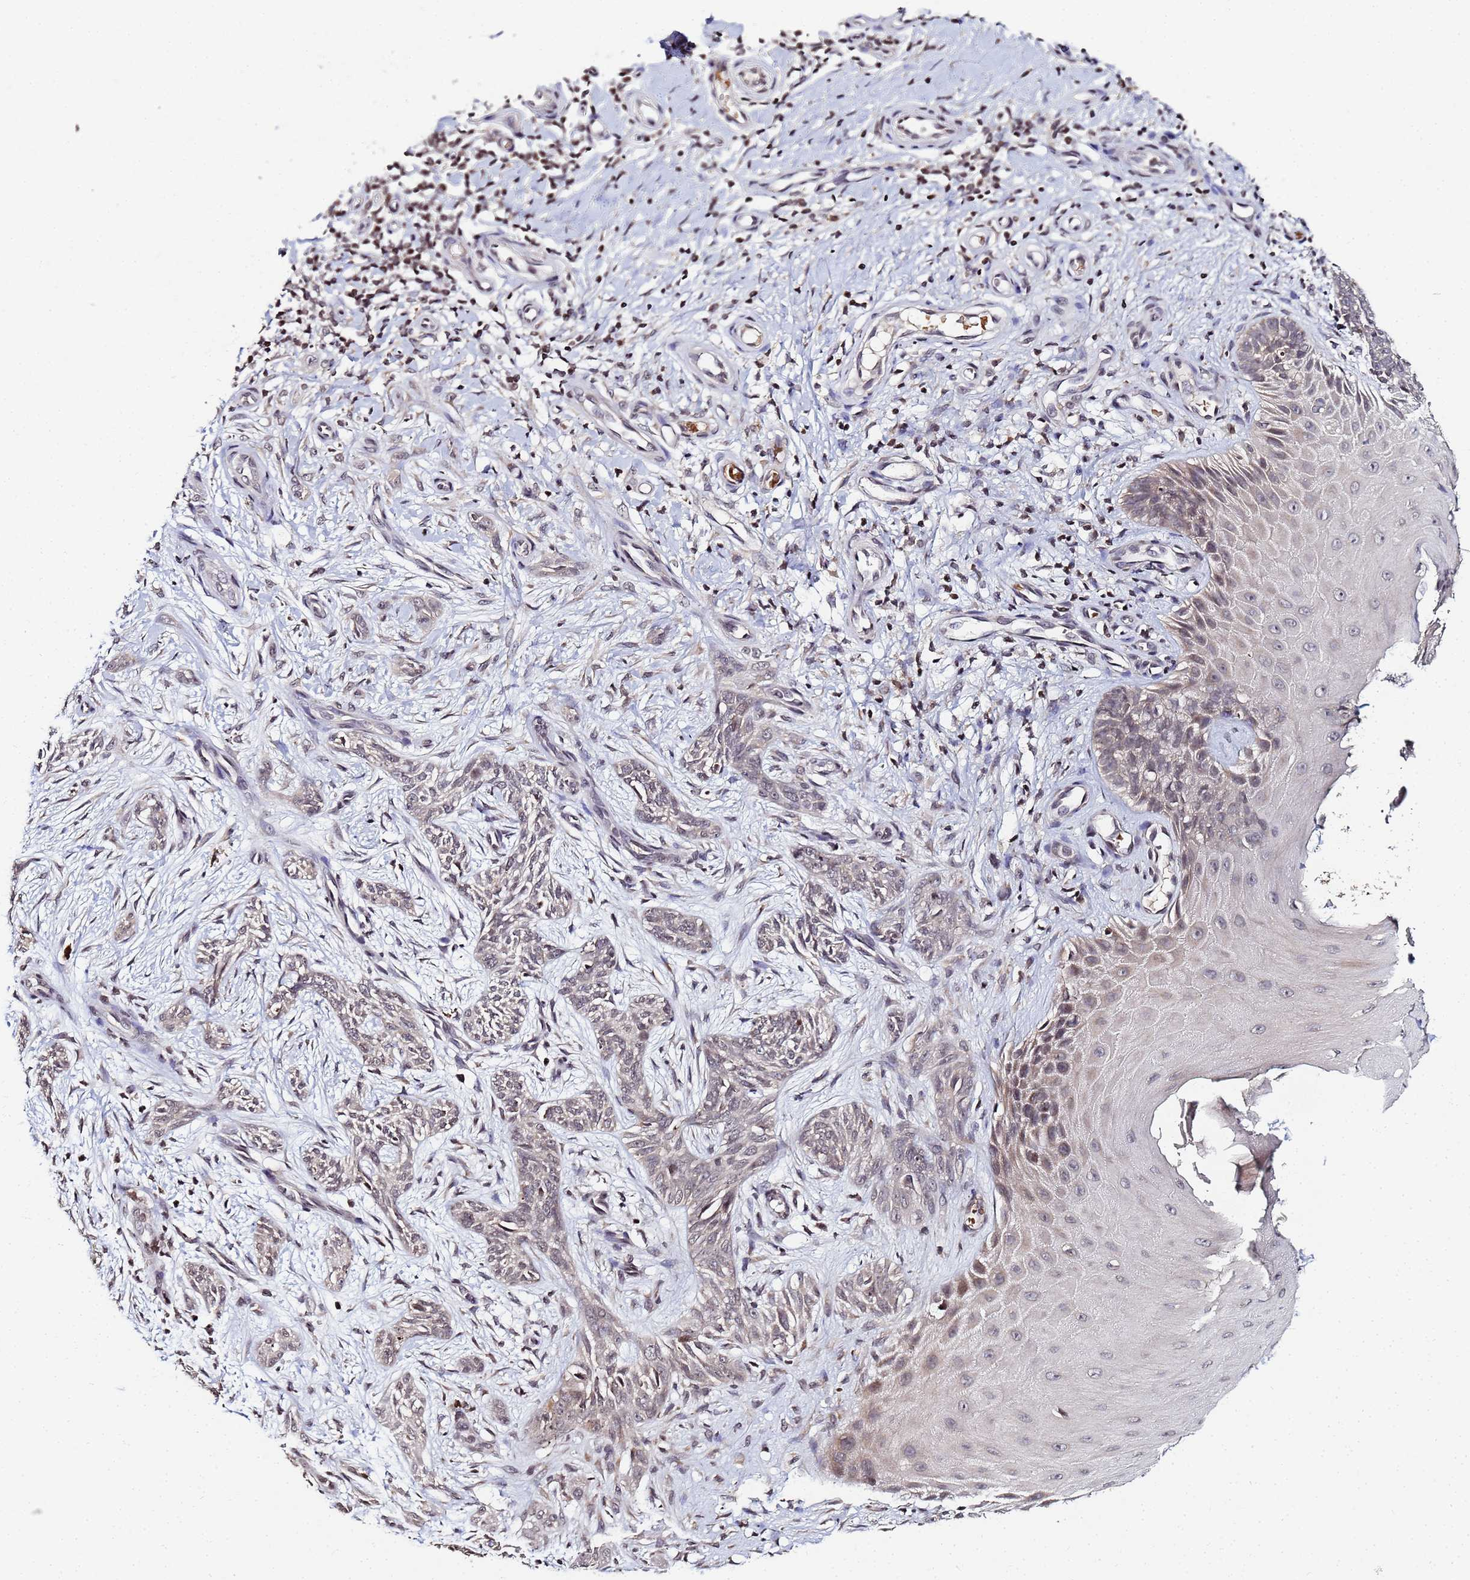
{"staining": {"intensity": "weak", "quantity": "<25%", "location": "cytoplasmic/membranous"}, "tissue": "skin cancer", "cell_type": "Tumor cells", "image_type": "cancer", "snomed": [{"axis": "morphology", "description": "Basal cell carcinoma"}, {"axis": "topography", "description": "Skin"}], "caption": "Histopathology image shows no significant protein expression in tumor cells of skin basal cell carcinoma.", "gene": "FZD4", "patient": {"sex": "female", "age": 82}}